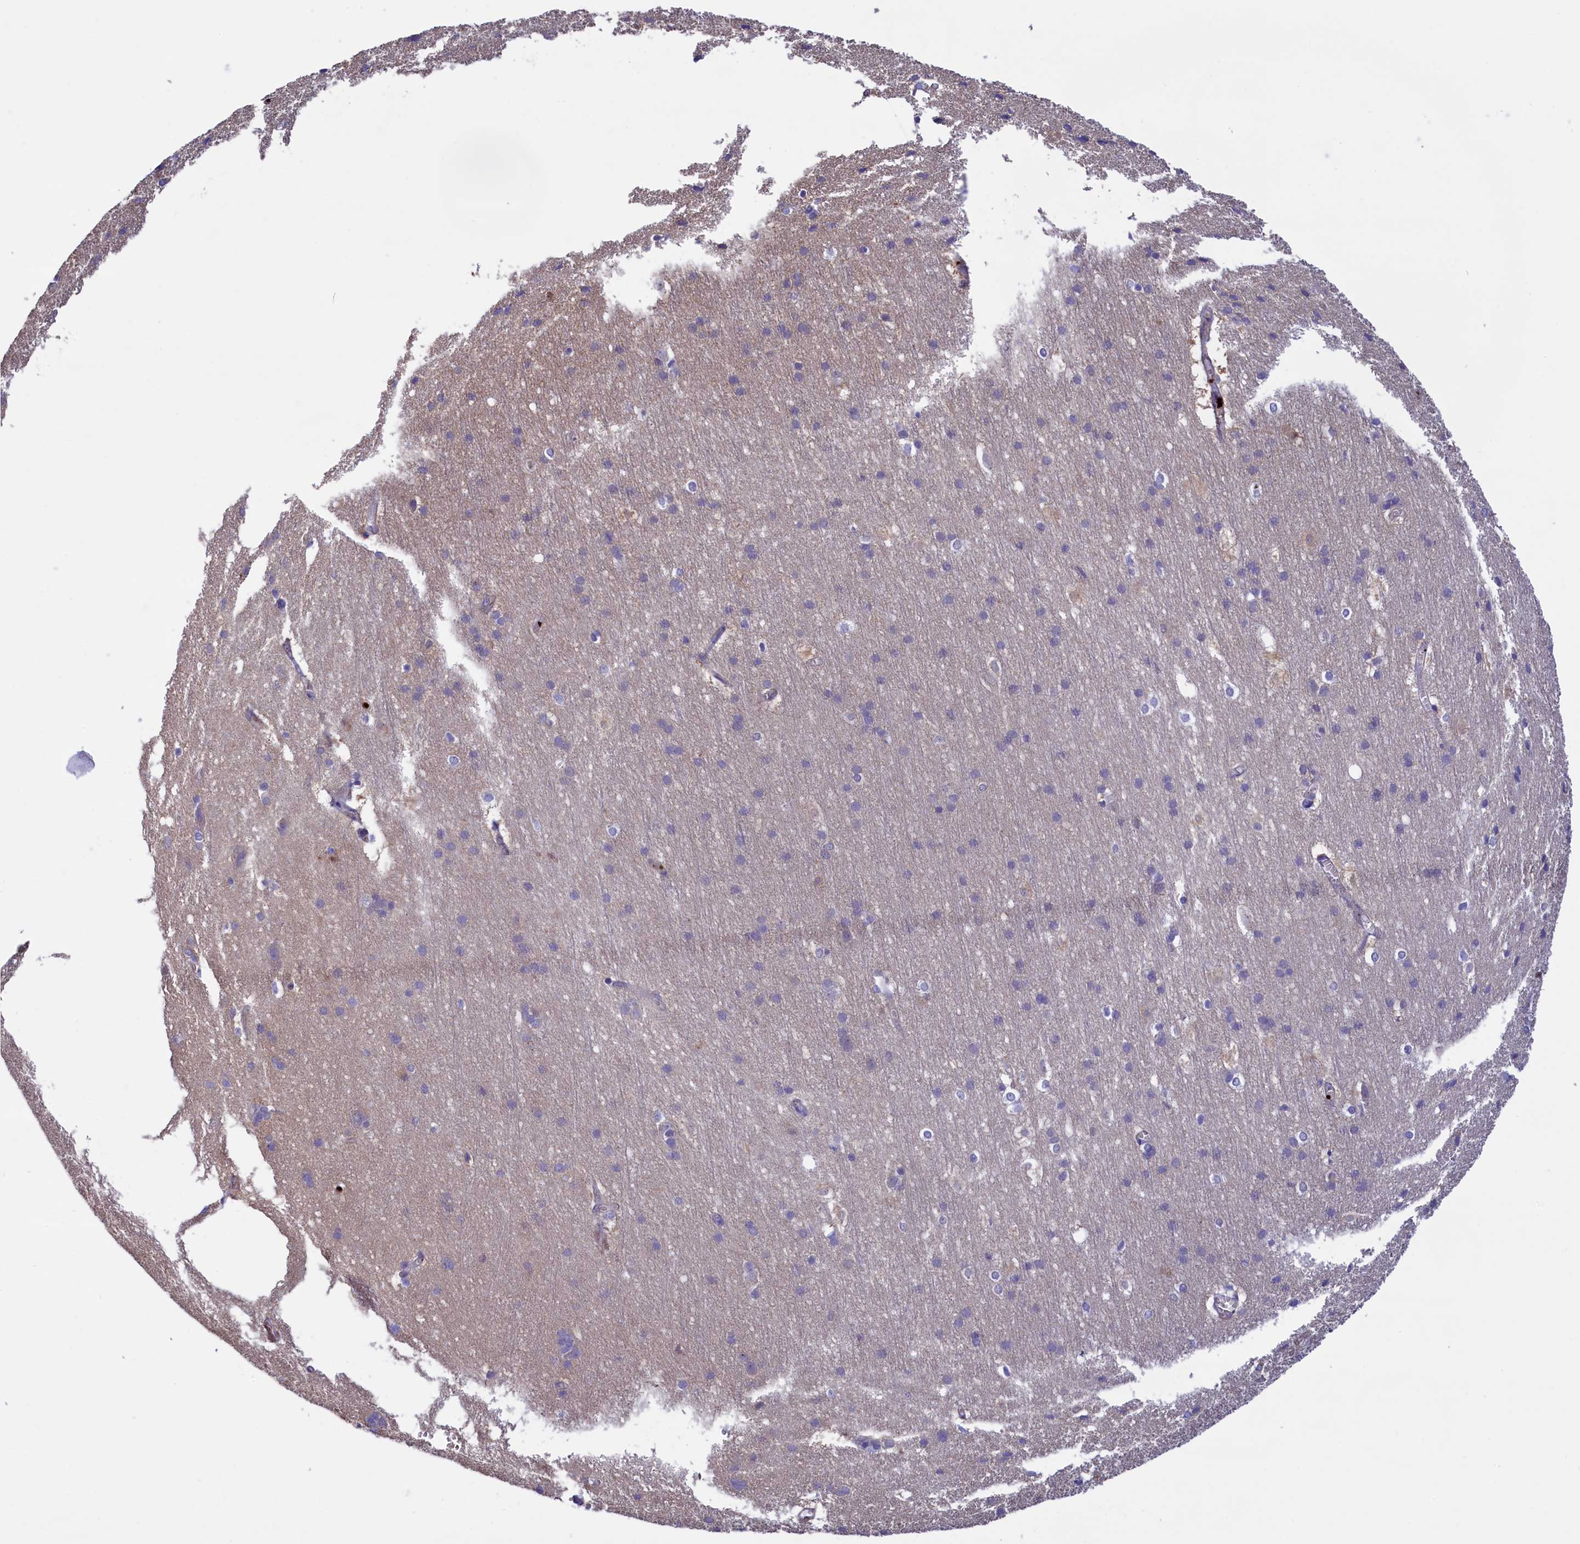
{"staining": {"intensity": "negative", "quantity": "none", "location": "none"}, "tissue": "cerebral cortex", "cell_type": "Endothelial cells", "image_type": "normal", "snomed": [{"axis": "morphology", "description": "Normal tissue, NOS"}, {"axis": "topography", "description": "Cerebral cortex"}], "caption": "Immunohistochemical staining of unremarkable cerebral cortex exhibits no significant staining in endothelial cells.", "gene": "HEATR3", "patient": {"sex": "male", "age": 54}}